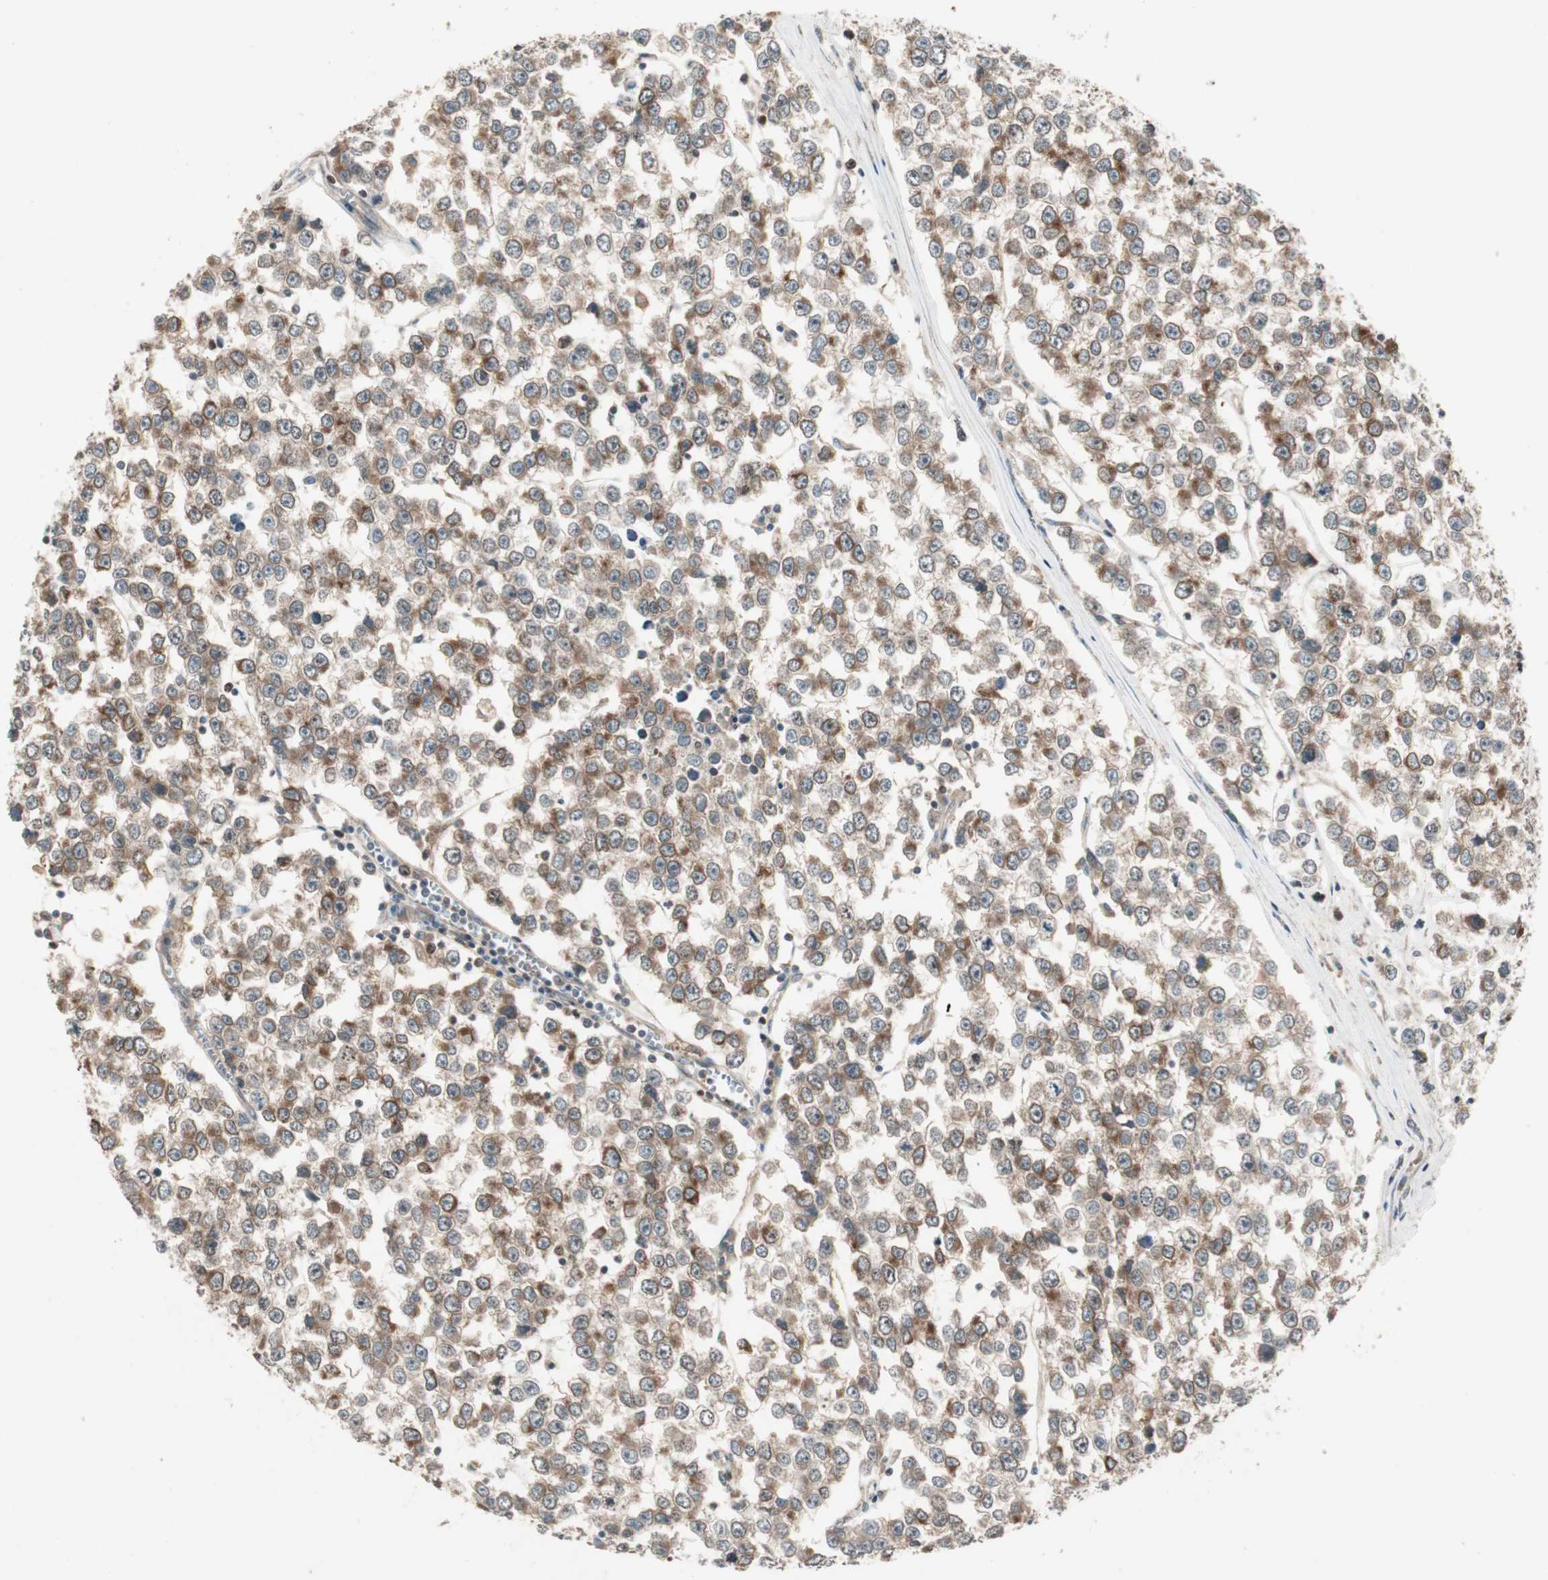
{"staining": {"intensity": "moderate", "quantity": ">75%", "location": "cytoplasmic/membranous"}, "tissue": "testis cancer", "cell_type": "Tumor cells", "image_type": "cancer", "snomed": [{"axis": "morphology", "description": "Seminoma, NOS"}, {"axis": "morphology", "description": "Carcinoma, Embryonal, NOS"}, {"axis": "topography", "description": "Testis"}], "caption": "Testis cancer (embryonal carcinoma) was stained to show a protein in brown. There is medium levels of moderate cytoplasmic/membranous staining in about >75% of tumor cells. (Brightfield microscopy of DAB IHC at high magnification).", "gene": "ATP6AP2", "patient": {"sex": "male", "age": 52}}